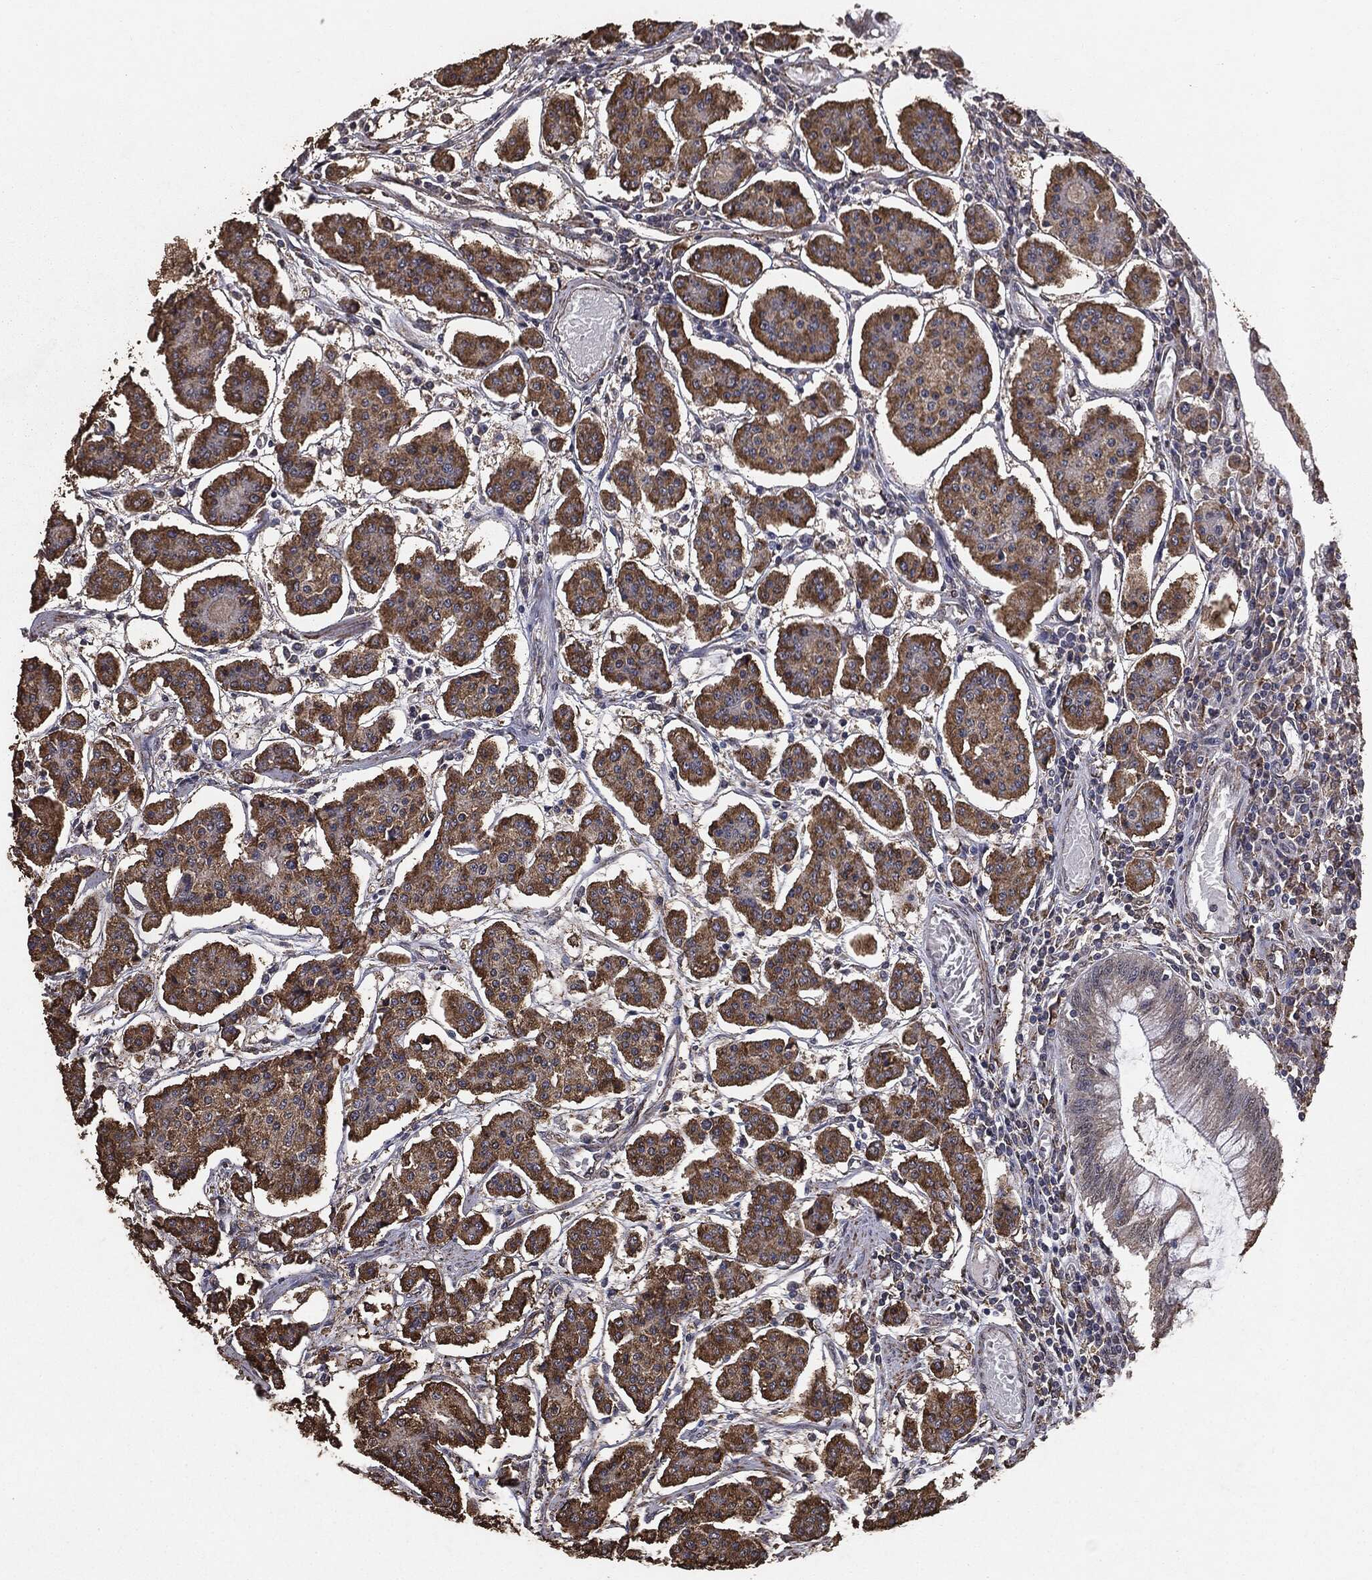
{"staining": {"intensity": "moderate", "quantity": ">75%", "location": "cytoplasmic/membranous"}, "tissue": "carcinoid", "cell_type": "Tumor cells", "image_type": "cancer", "snomed": [{"axis": "morphology", "description": "Carcinoid, malignant, NOS"}, {"axis": "topography", "description": "Small intestine"}], "caption": "Immunohistochemical staining of human carcinoid (malignant) exhibits medium levels of moderate cytoplasmic/membranous expression in approximately >75% of tumor cells.", "gene": "MTOR", "patient": {"sex": "female", "age": 65}}